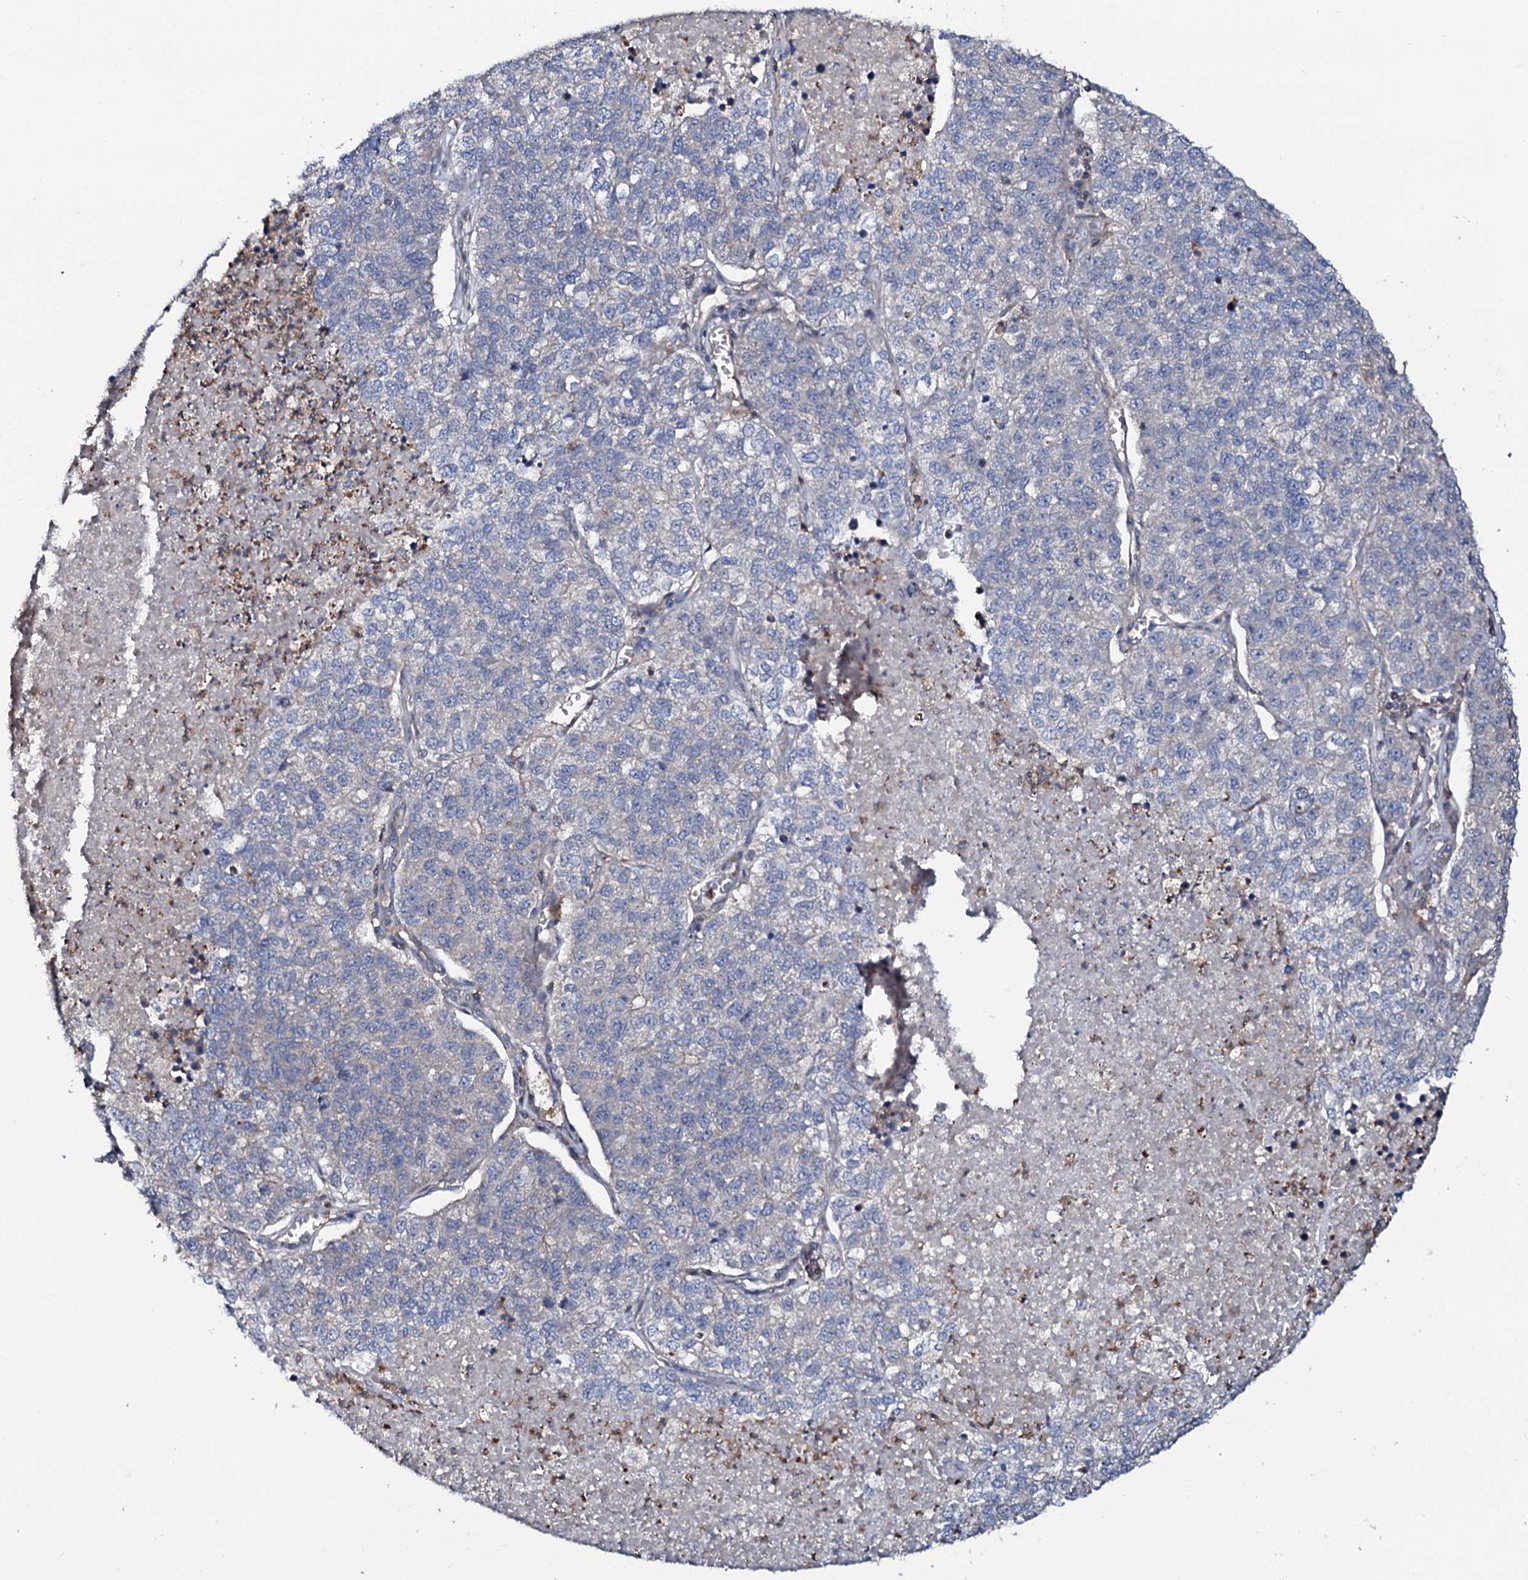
{"staining": {"intensity": "negative", "quantity": "none", "location": "none"}, "tissue": "lung cancer", "cell_type": "Tumor cells", "image_type": "cancer", "snomed": [{"axis": "morphology", "description": "Adenocarcinoma, NOS"}, {"axis": "topography", "description": "Lung"}], "caption": "Tumor cells are negative for brown protein staining in adenocarcinoma (lung).", "gene": "COG6", "patient": {"sex": "male", "age": 49}}